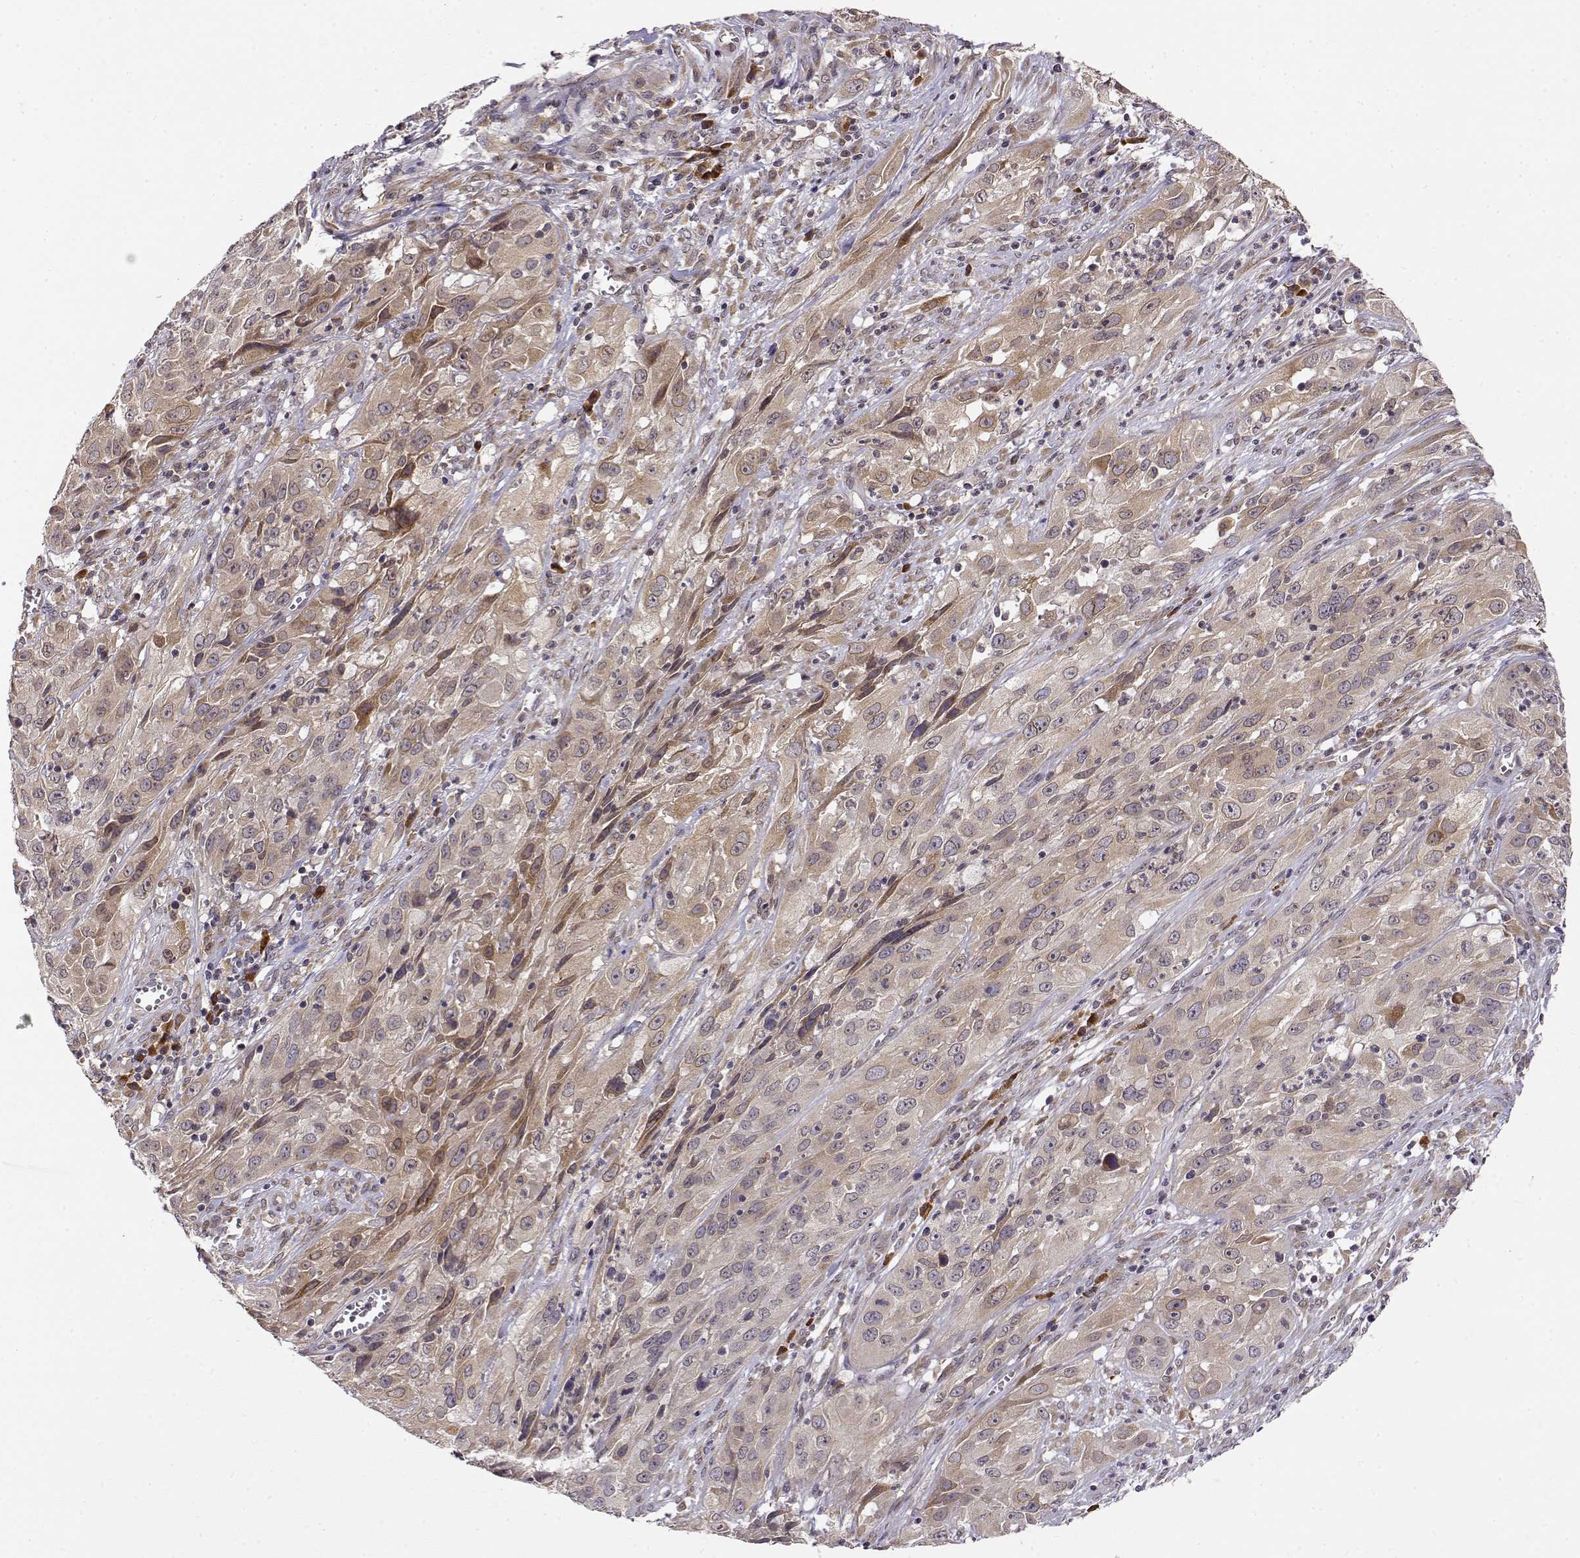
{"staining": {"intensity": "weak", "quantity": ">75%", "location": "cytoplasmic/membranous"}, "tissue": "cervical cancer", "cell_type": "Tumor cells", "image_type": "cancer", "snomed": [{"axis": "morphology", "description": "Squamous cell carcinoma, NOS"}, {"axis": "topography", "description": "Cervix"}], "caption": "About >75% of tumor cells in cervical cancer (squamous cell carcinoma) show weak cytoplasmic/membranous protein staining as visualized by brown immunohistochemical staining.", "gene": "ERGIC2", "patient": {"sex": "female", "age": 32}}